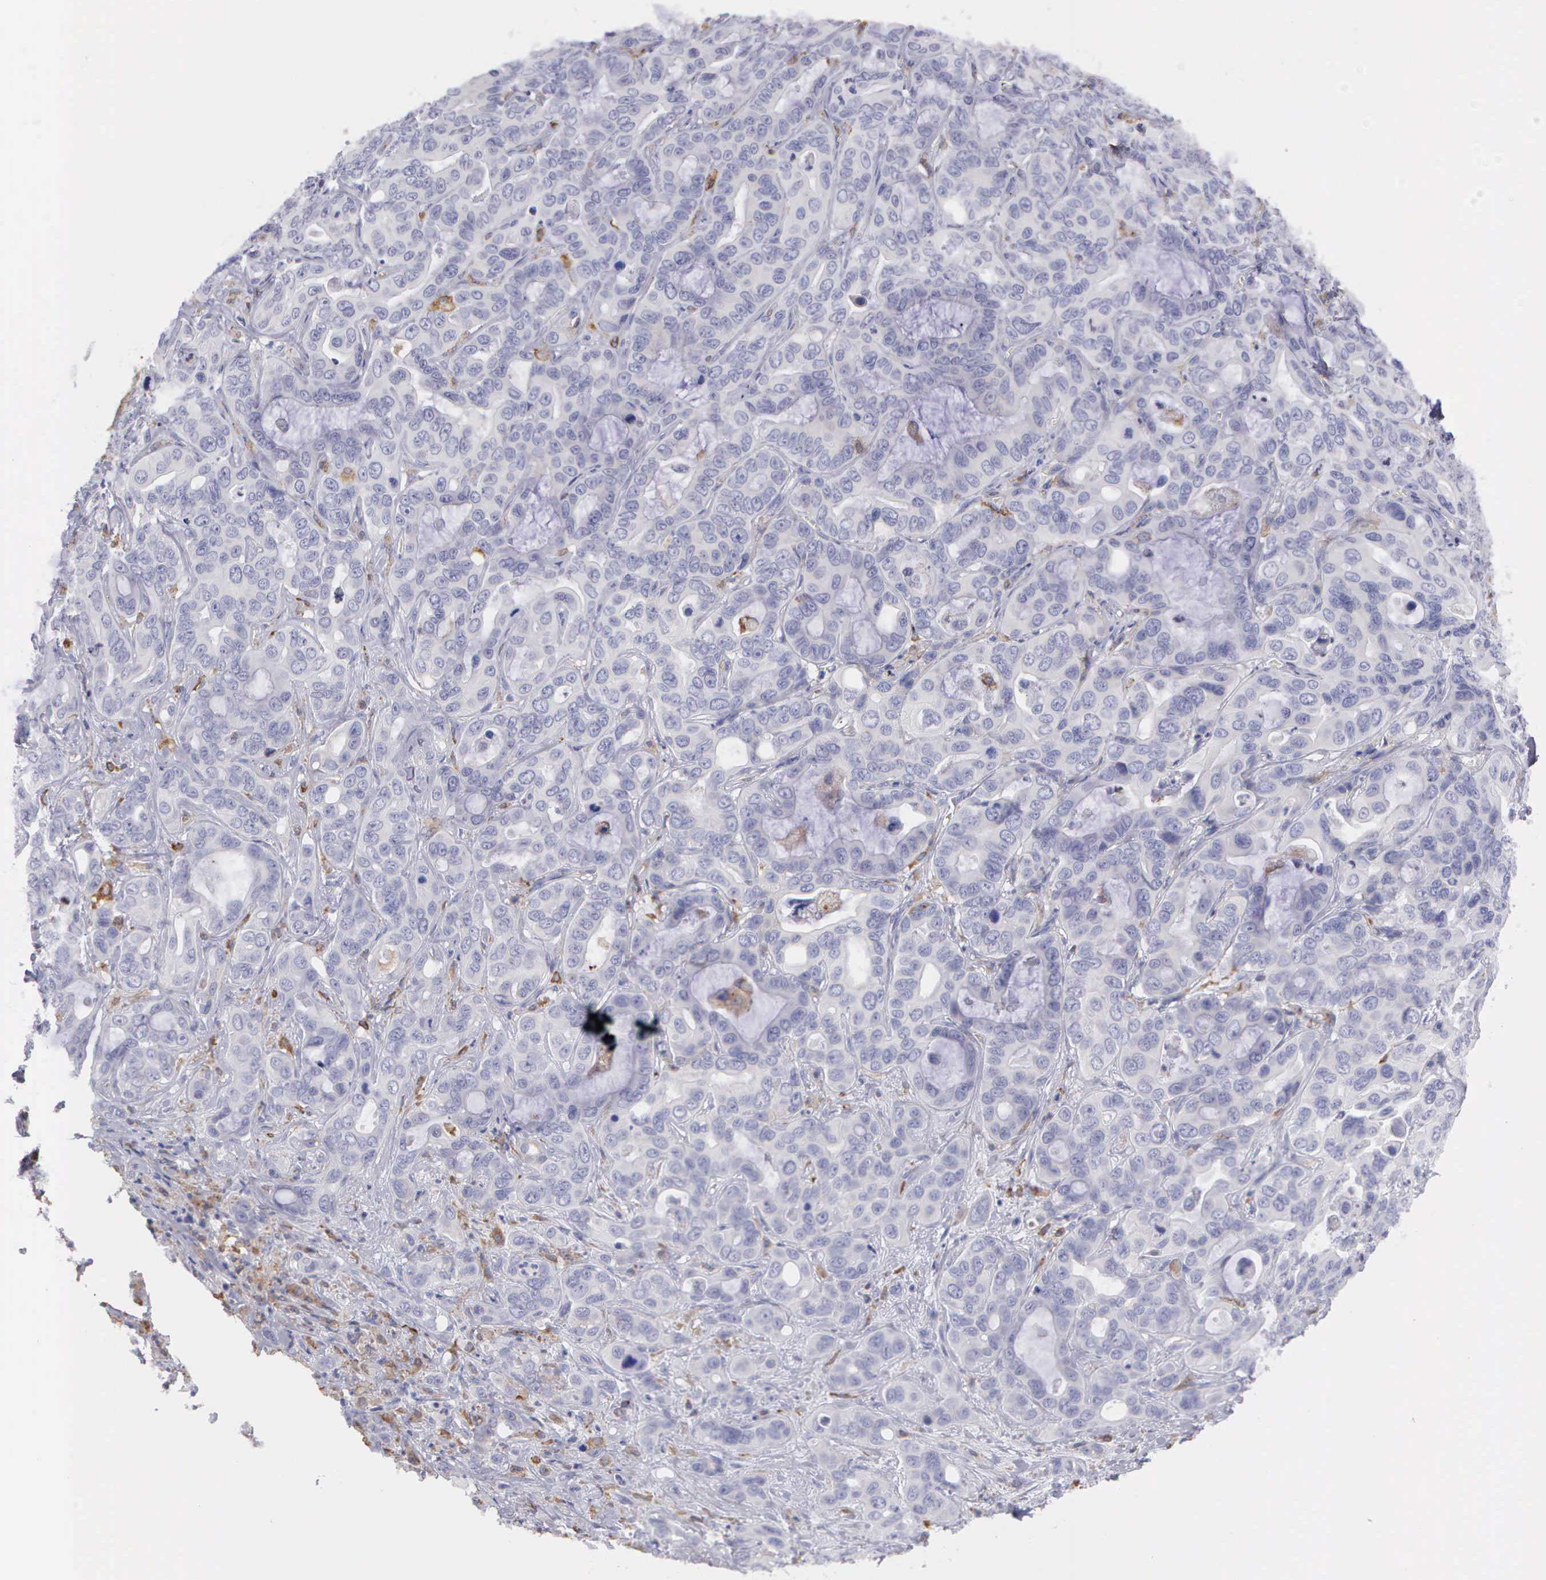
{"staining": {"intensity": "negative", "quantity": "none", "location": "none"}, "tissue": "liver cancer", "cell_type": "Tumor cells", "image_type": "cancer", "snomed": [{"axis": "morphology", "description": "Cholangiocarcinoma"}, {"axis": "topography", "description": "Liver"}], "caption": "Liver cholangiocarcinoma was stained to show a protein in brown. There is no significant expression in tumor cells.", "gene": "TYRP1", "patient": {"sex": "female", "age": 79}}